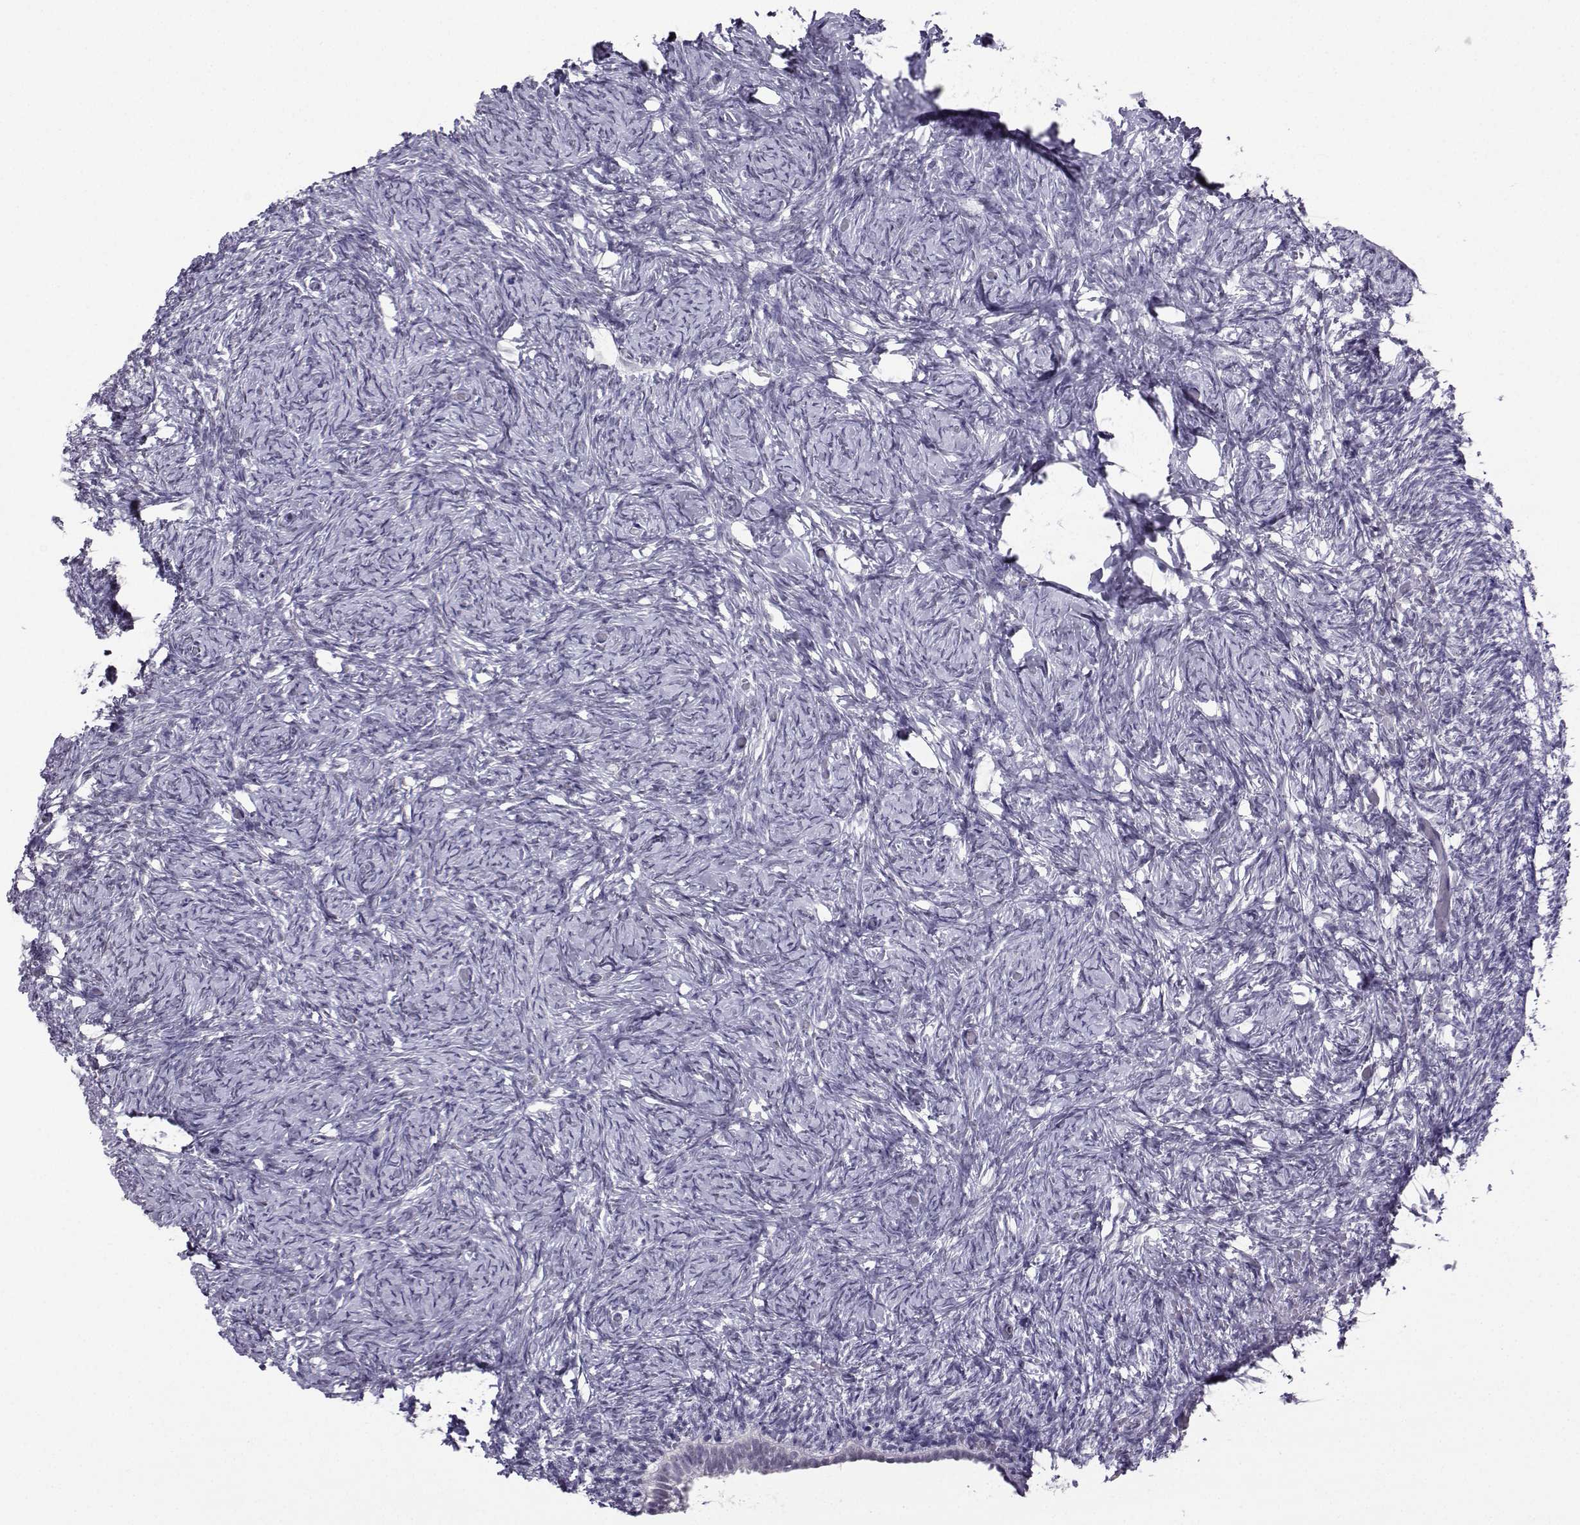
{"staining": {"intensity": "negative", "quantity": "none", "location": "none"}, "tissue": "ovary", "cell_type": "Follicle cells", "image_type": "normal", "snomed": [{"axis": "morphology", "description": "Normal tissue, NOS"}, {"axis": "topography", "description": "Ovary"}], "caption": "A photomicrograph of ovary stained for a protein shows no brown staining in follicle cells. (DAB IHC, high magnification).", "gene": "TEDC2", "patient": {"sex": "female", "age": 39}}